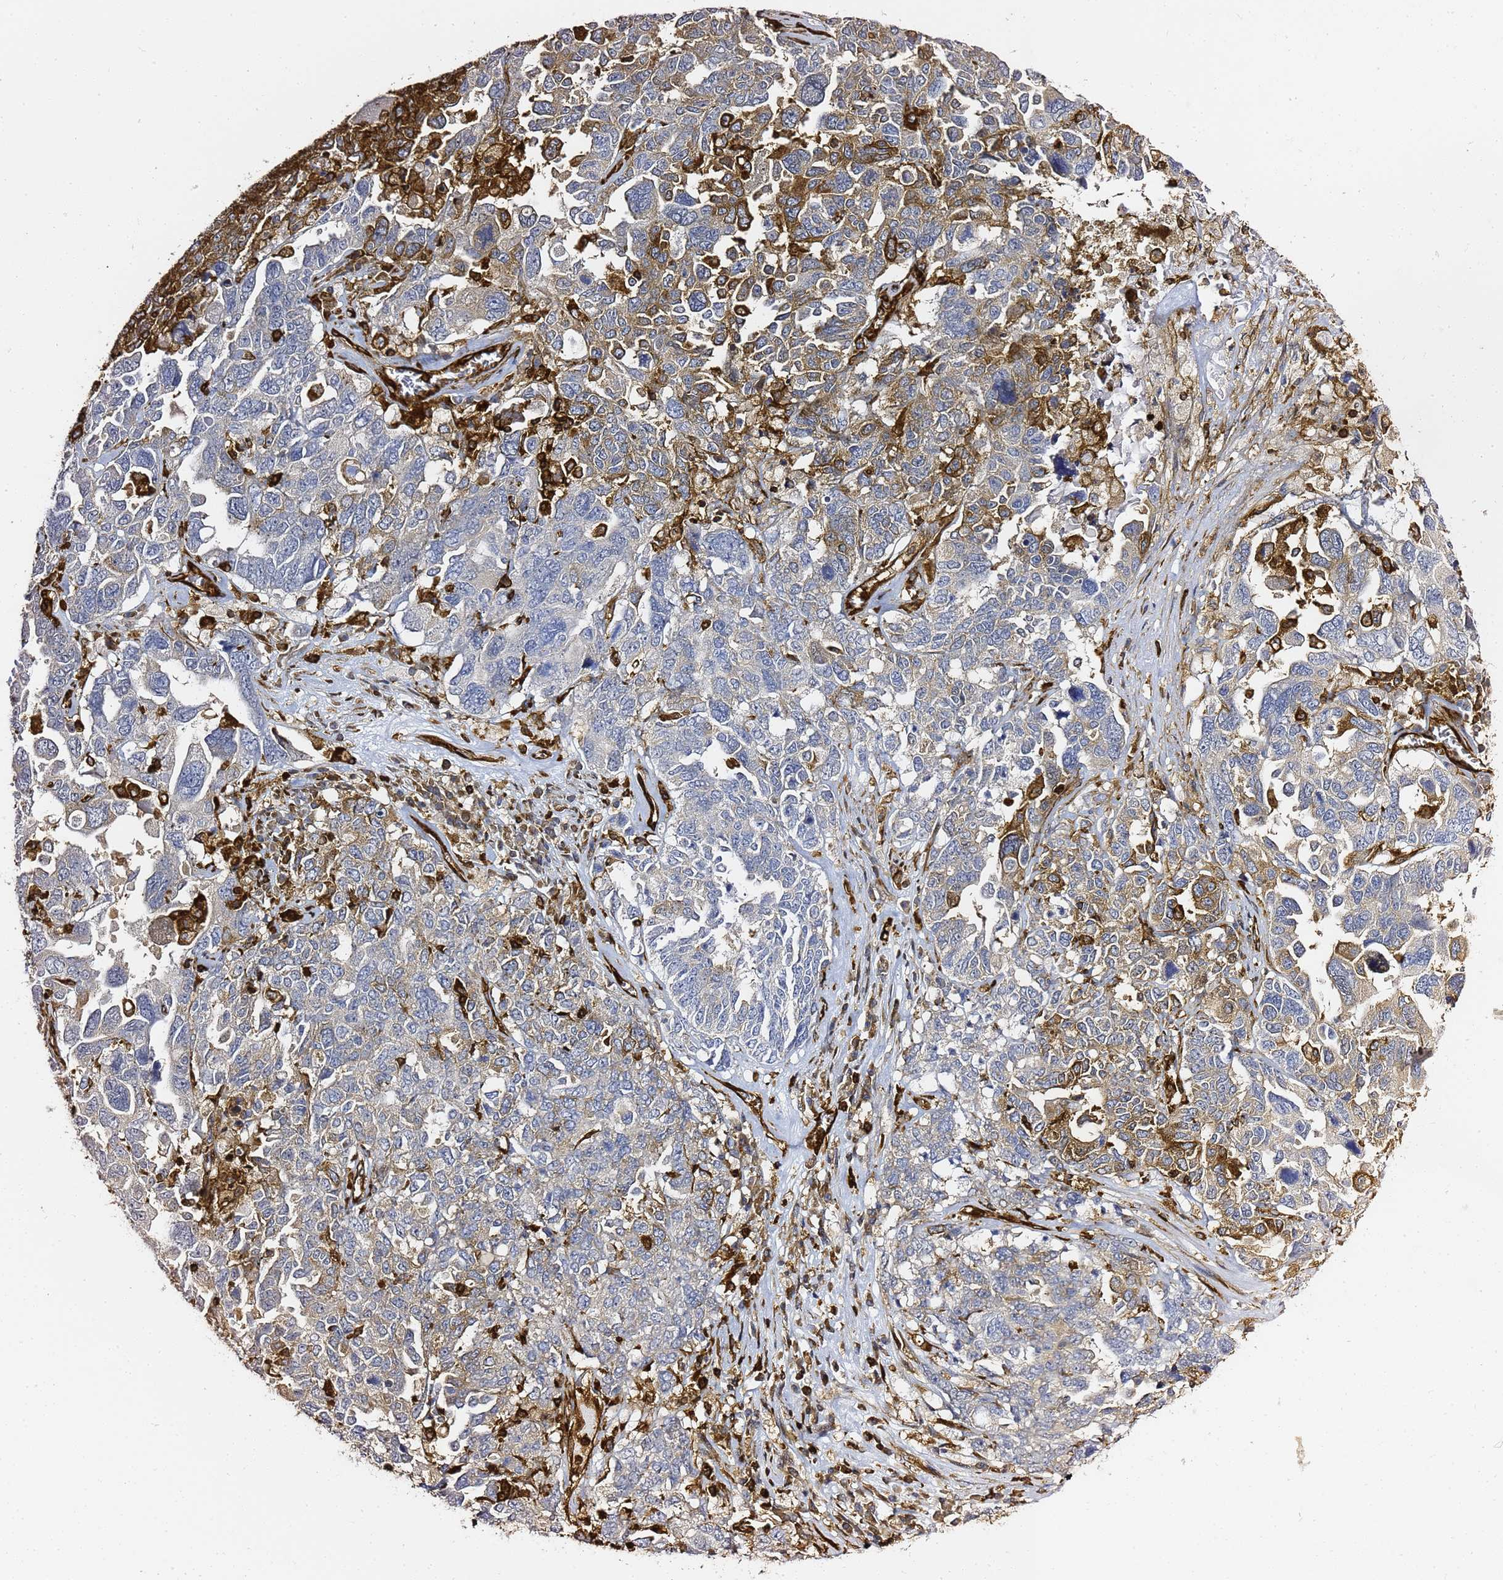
{"staining": {"intensity": "moderate", "quantity": "25%-75%", "location": "cytoplasmic/membranous"}, "tissue": "ovarian cancer", "cell_type": "Tumor cells", "image_type": "cancer", "snomed": [{"axis": "morphology", "description": "Carcinoma, endometroid"}, {"axis": "topography", "description": "Ovary"}], "caption": "Endometroid carcinoma (ovarian) stained with DAB (3,3'-diaminobenzidine) IHC displays medium levels of moderate cytoplasmic/membranous expression in approximately 25%-75% of tumor cells. (DAB IHC, brown staining for protein, blue staining for nuclei).", "gene": "ZBTB8OS", "patient": {"sex": "female", "age": 62}}